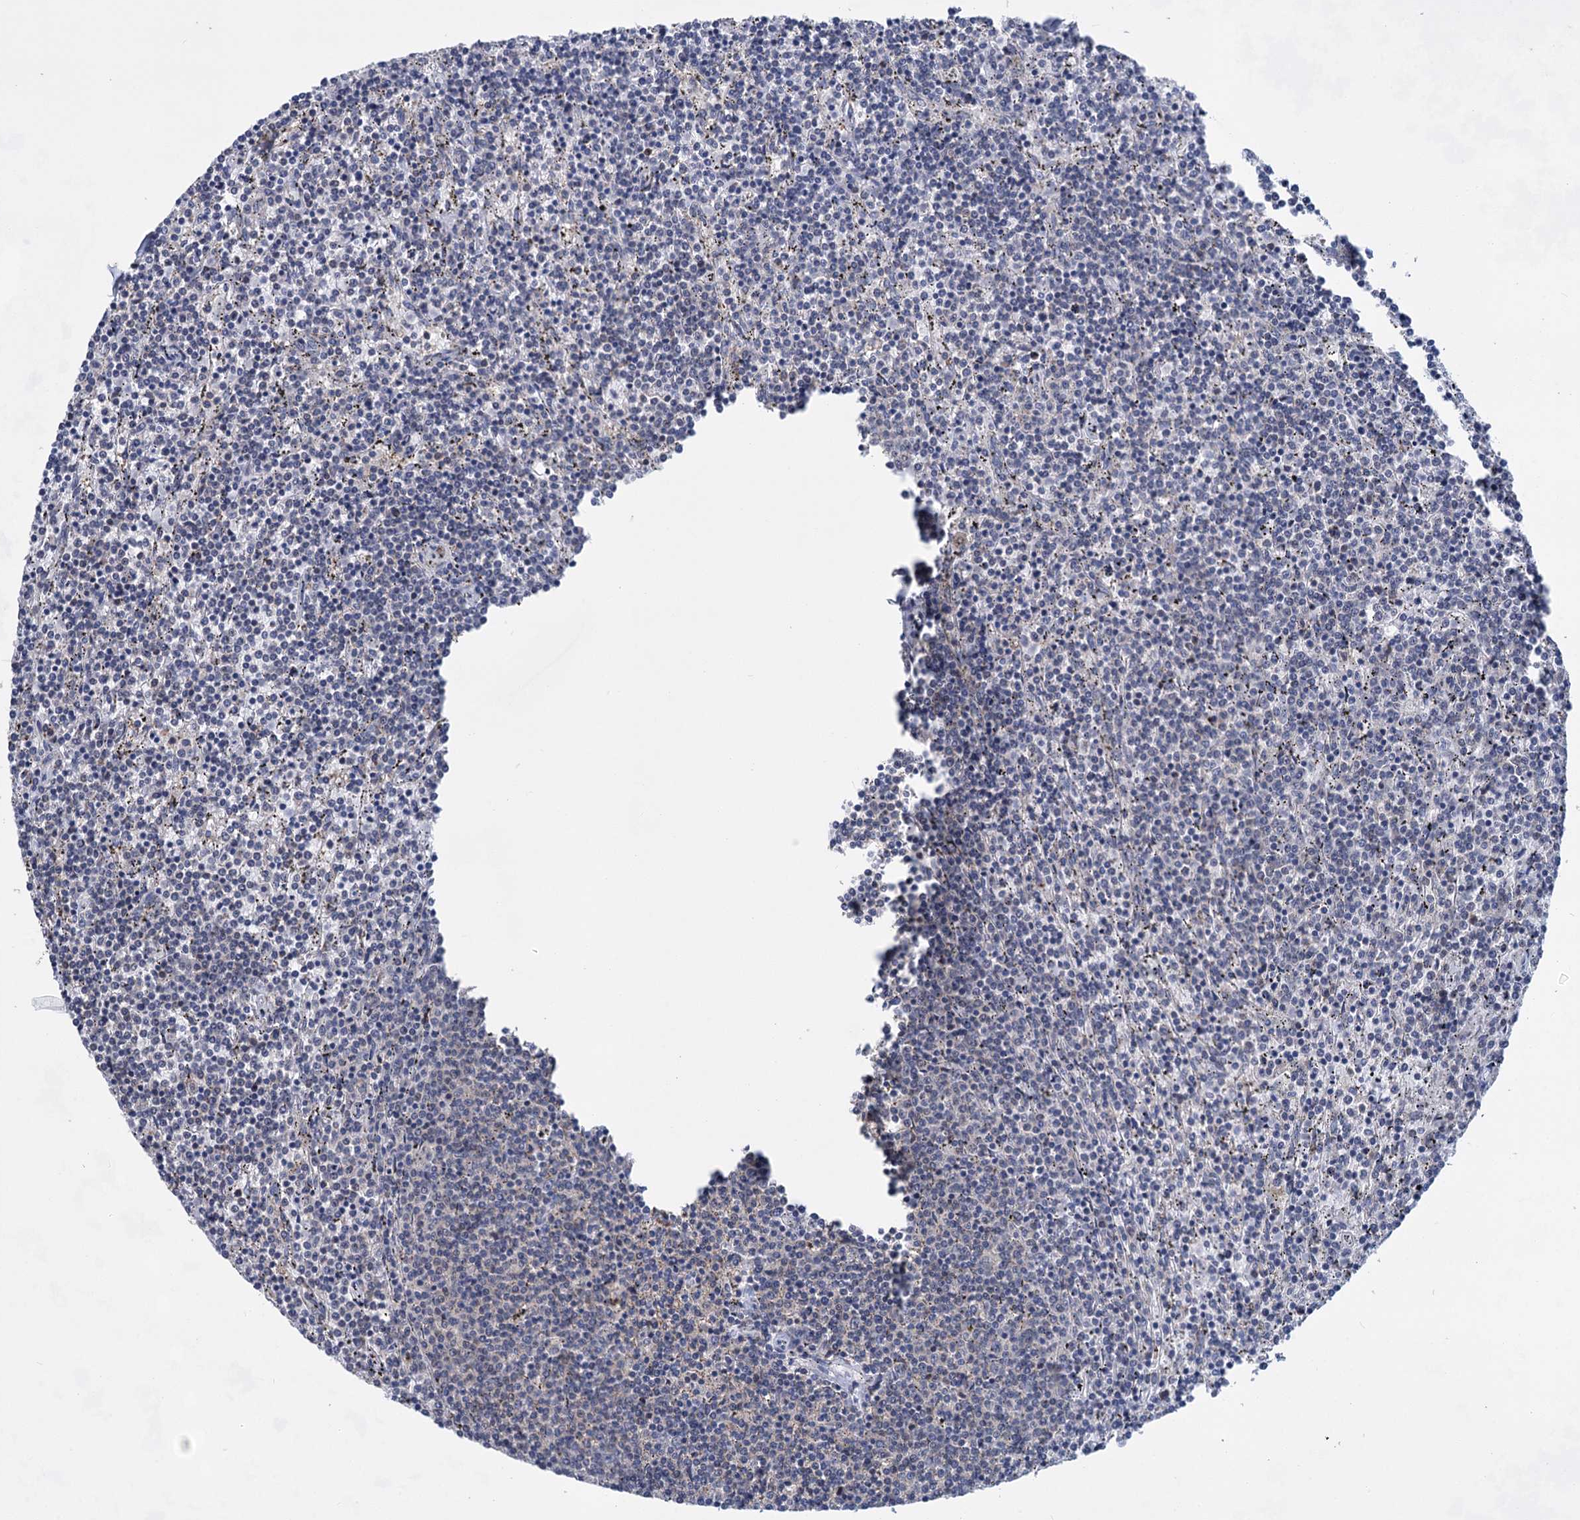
{"staining": {"intensity": "negative", "quantity": "none", "location": "none"}, "tissue": "lymphoma", "cell_type": "Tumor cells", "image_type": "cancer", "snomed": [{"axis": "morphology", "description": "Malignant lymphoma, non-Hodgkin's type, Low grade"}, {"axis": "topography", "description": "Spleen"}], "caption": "IHC micrograph of low-grade malignant lymphoma, non-Hodgkin's type stained for a protein (brown), which reveals no expression in tumor cells.", "gene": "TTC17", "patient": {"sex": "female", "age": 50}}